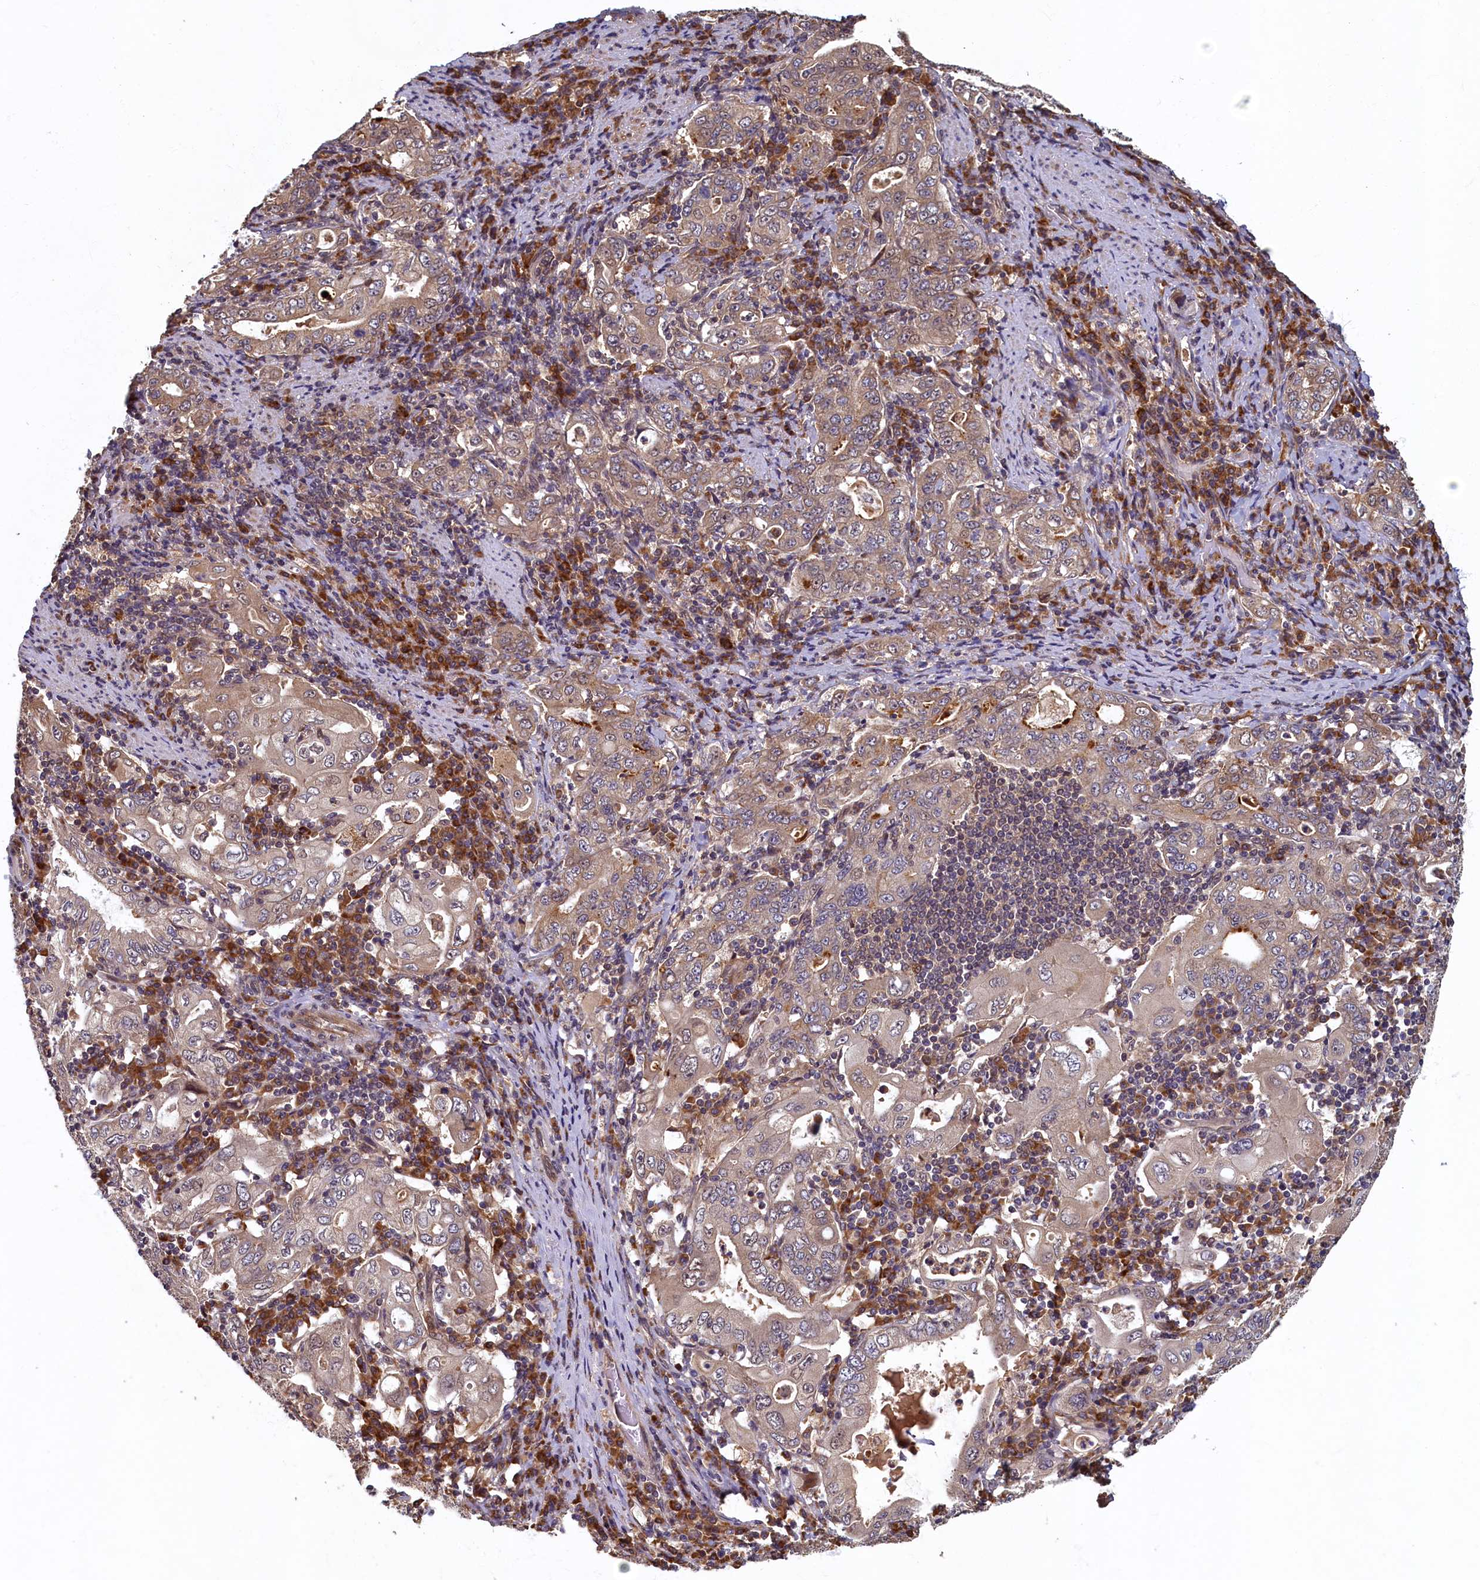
{"staining": {"intensity": "weak", "quantity": "25%-75%", "location": "cytoplasmic/membranous"}, "tissue": "stomach cancer", "cell_type": "Tumor cells", "image_type": "cancer", "snomed": [{"axis": "morphology", "description": "Normal tissue, NOS"}, {"axis": "morphology", "description": "Adenocarcinoma, NOS"}, {"axis": "topography", "description": "Esophagus"}, {"axis": "topography", "description": "Stomach, upper"}, {"axis": "topography", "description": "Peripheral nerve tissue"}], "caption": "About 25%-75% of tumor cells in stomach cancer (adenocarcinoma) display weak cytoplasmic/membranous protein staining as visualized by brown immunohistochemical staining.", "gene": "LCMT2", "patient": {"sex": "male", "age": 62}}